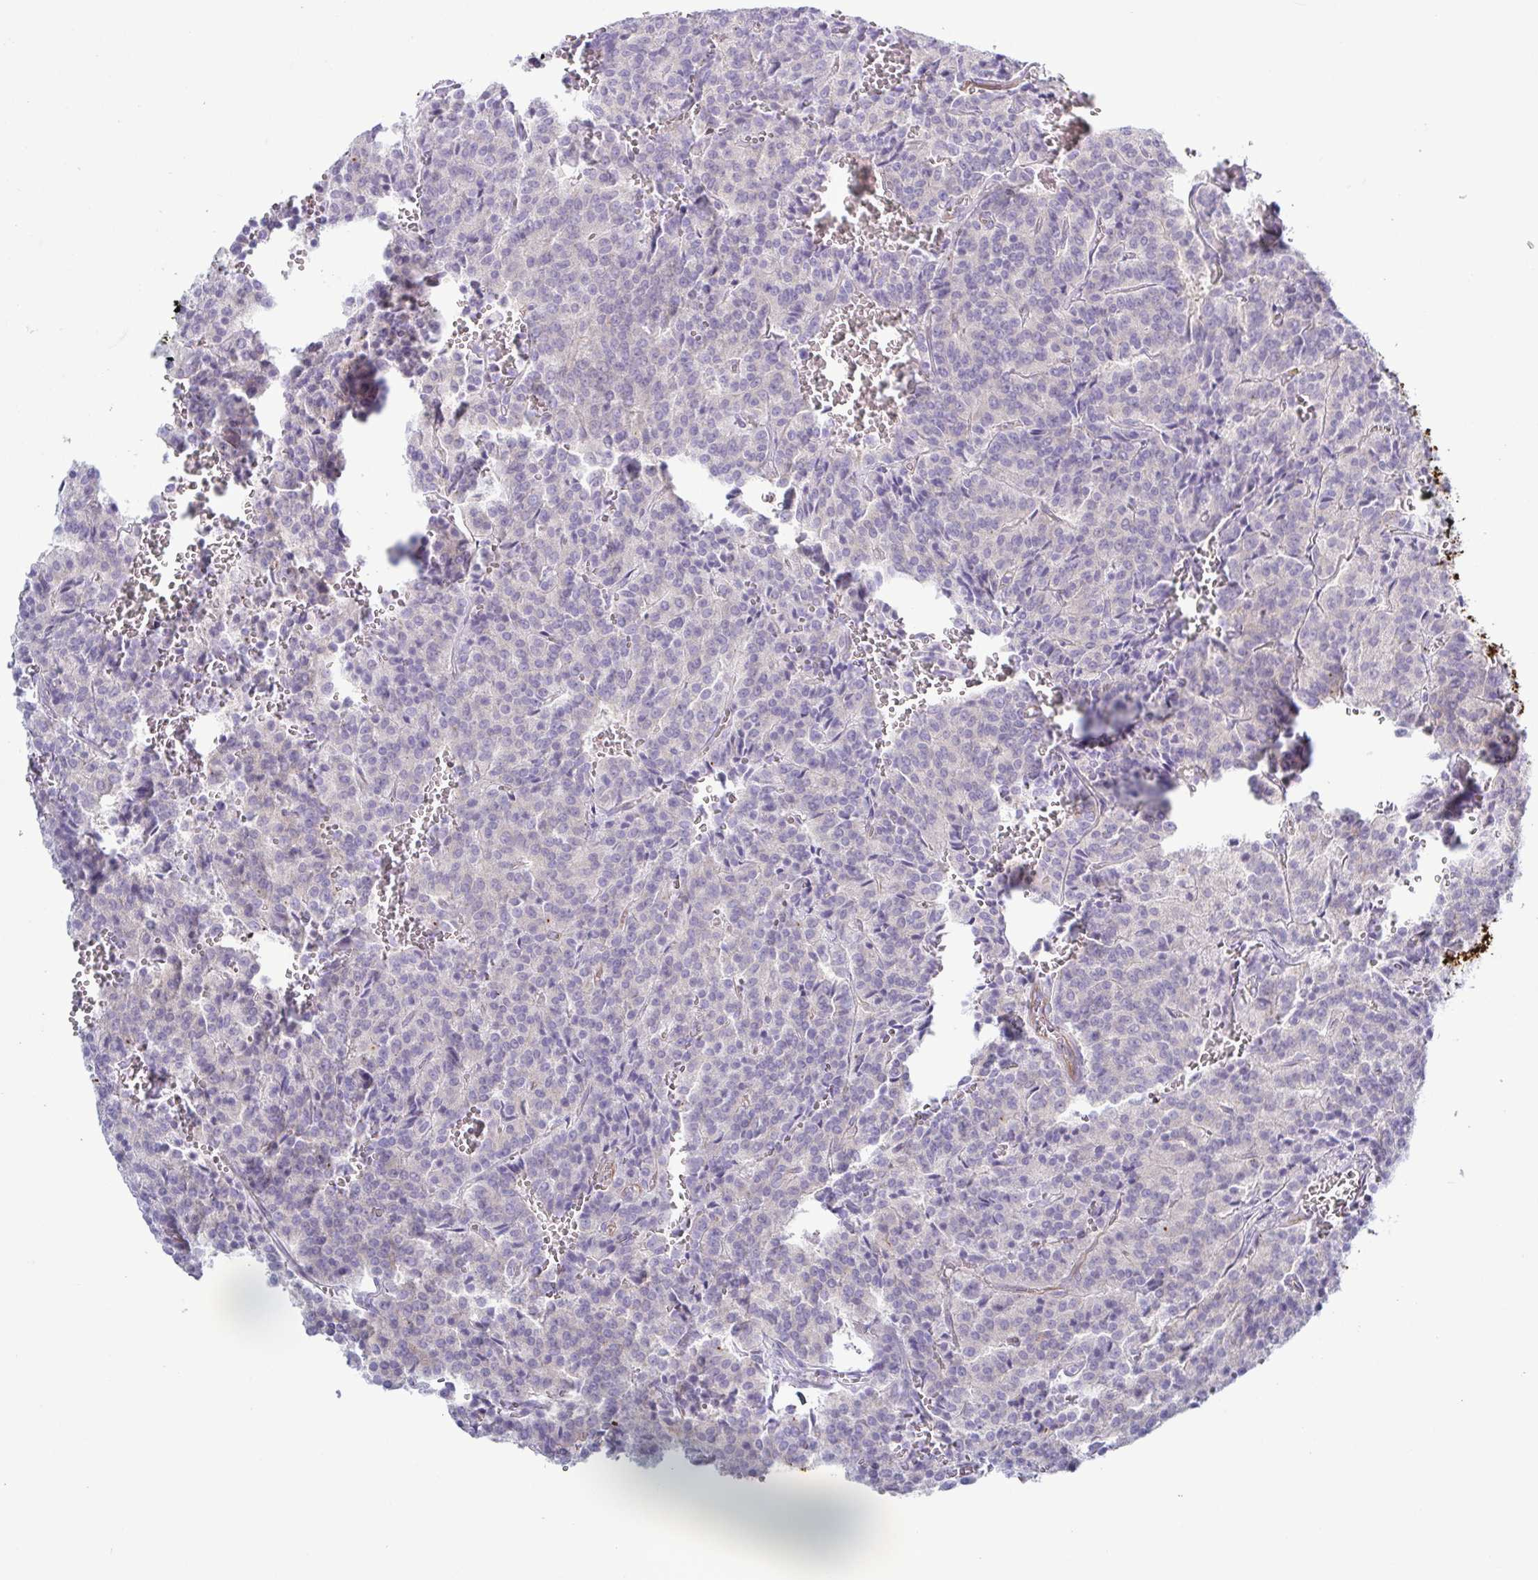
{"staining": {"intensity": "negative", "quantity": "none", "location": "none"}, "tissue": "carcinoid", "cell_type": "Tumor cells", "image_type": "cancer", "snomed": [{"axis": "morphology", "description": "Carcinoid, malignant, NOS"}, {"axis": "topography", "description": "Lung"}], "caption": "Carcinoid stained for a protein using IHC reveals no staining tumor cells.", "gene": "TNNI2", "patient": {"sex": "male", "age": 70}}